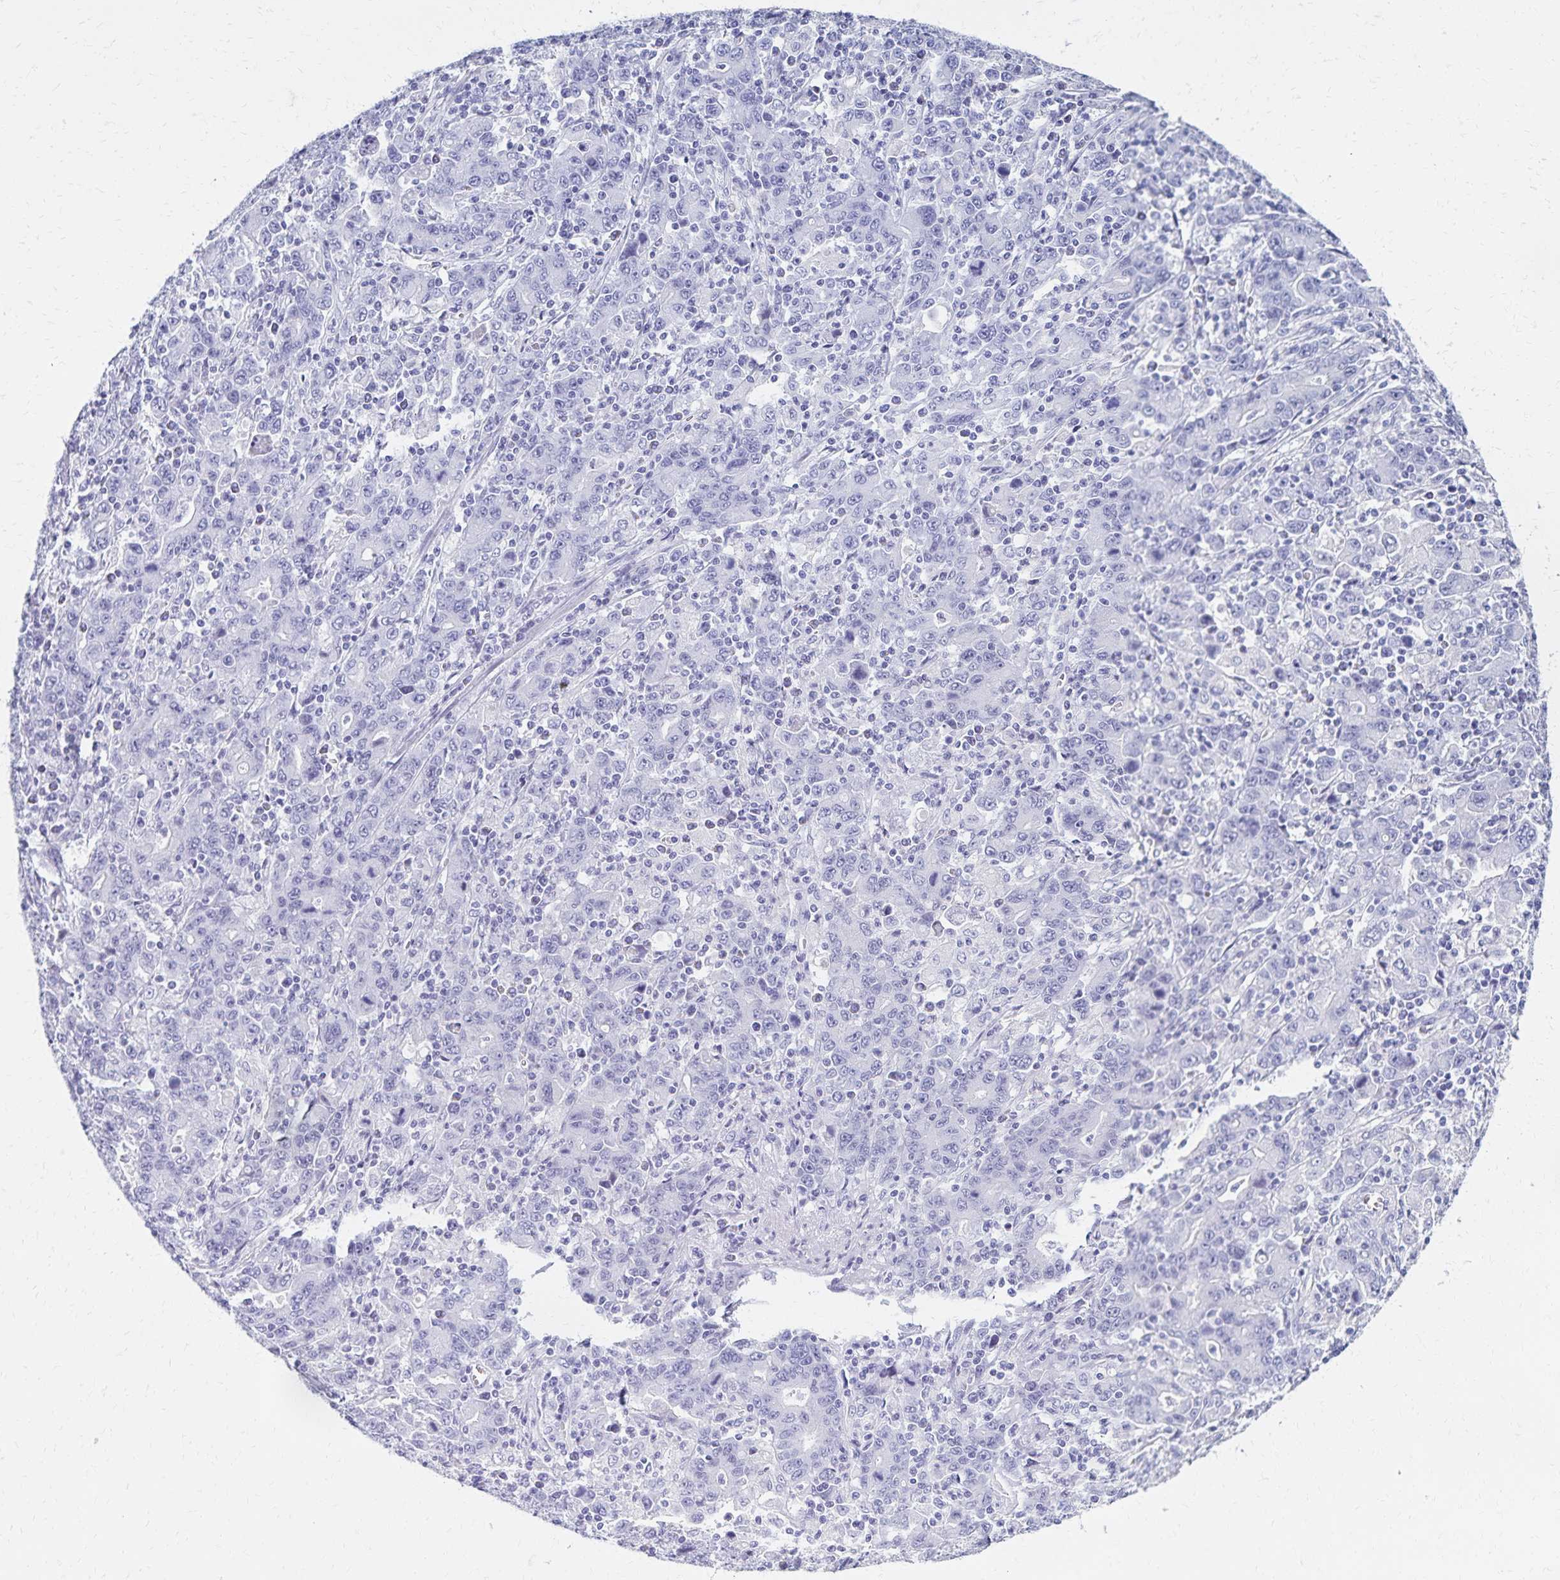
{"staining": {"intensity": "negative", "quantity": "none", "location": "none"}, "tissue": "stomach cancer", "cell_type": "Tumor cells", "image_type": "cancer", "snomed": [{"axis": "morphology", "description": "Adenocarcinoma, NOS"}, {"axis": "topography", "description": "Stomach, upper"}], "caption": "A photomicrograph of adenocarcinoma (stomach) stained for a protein shows no brown staining in tumor cells.", "gene": "C2orf50", "patient": {"sex": "male", "age": 69}}